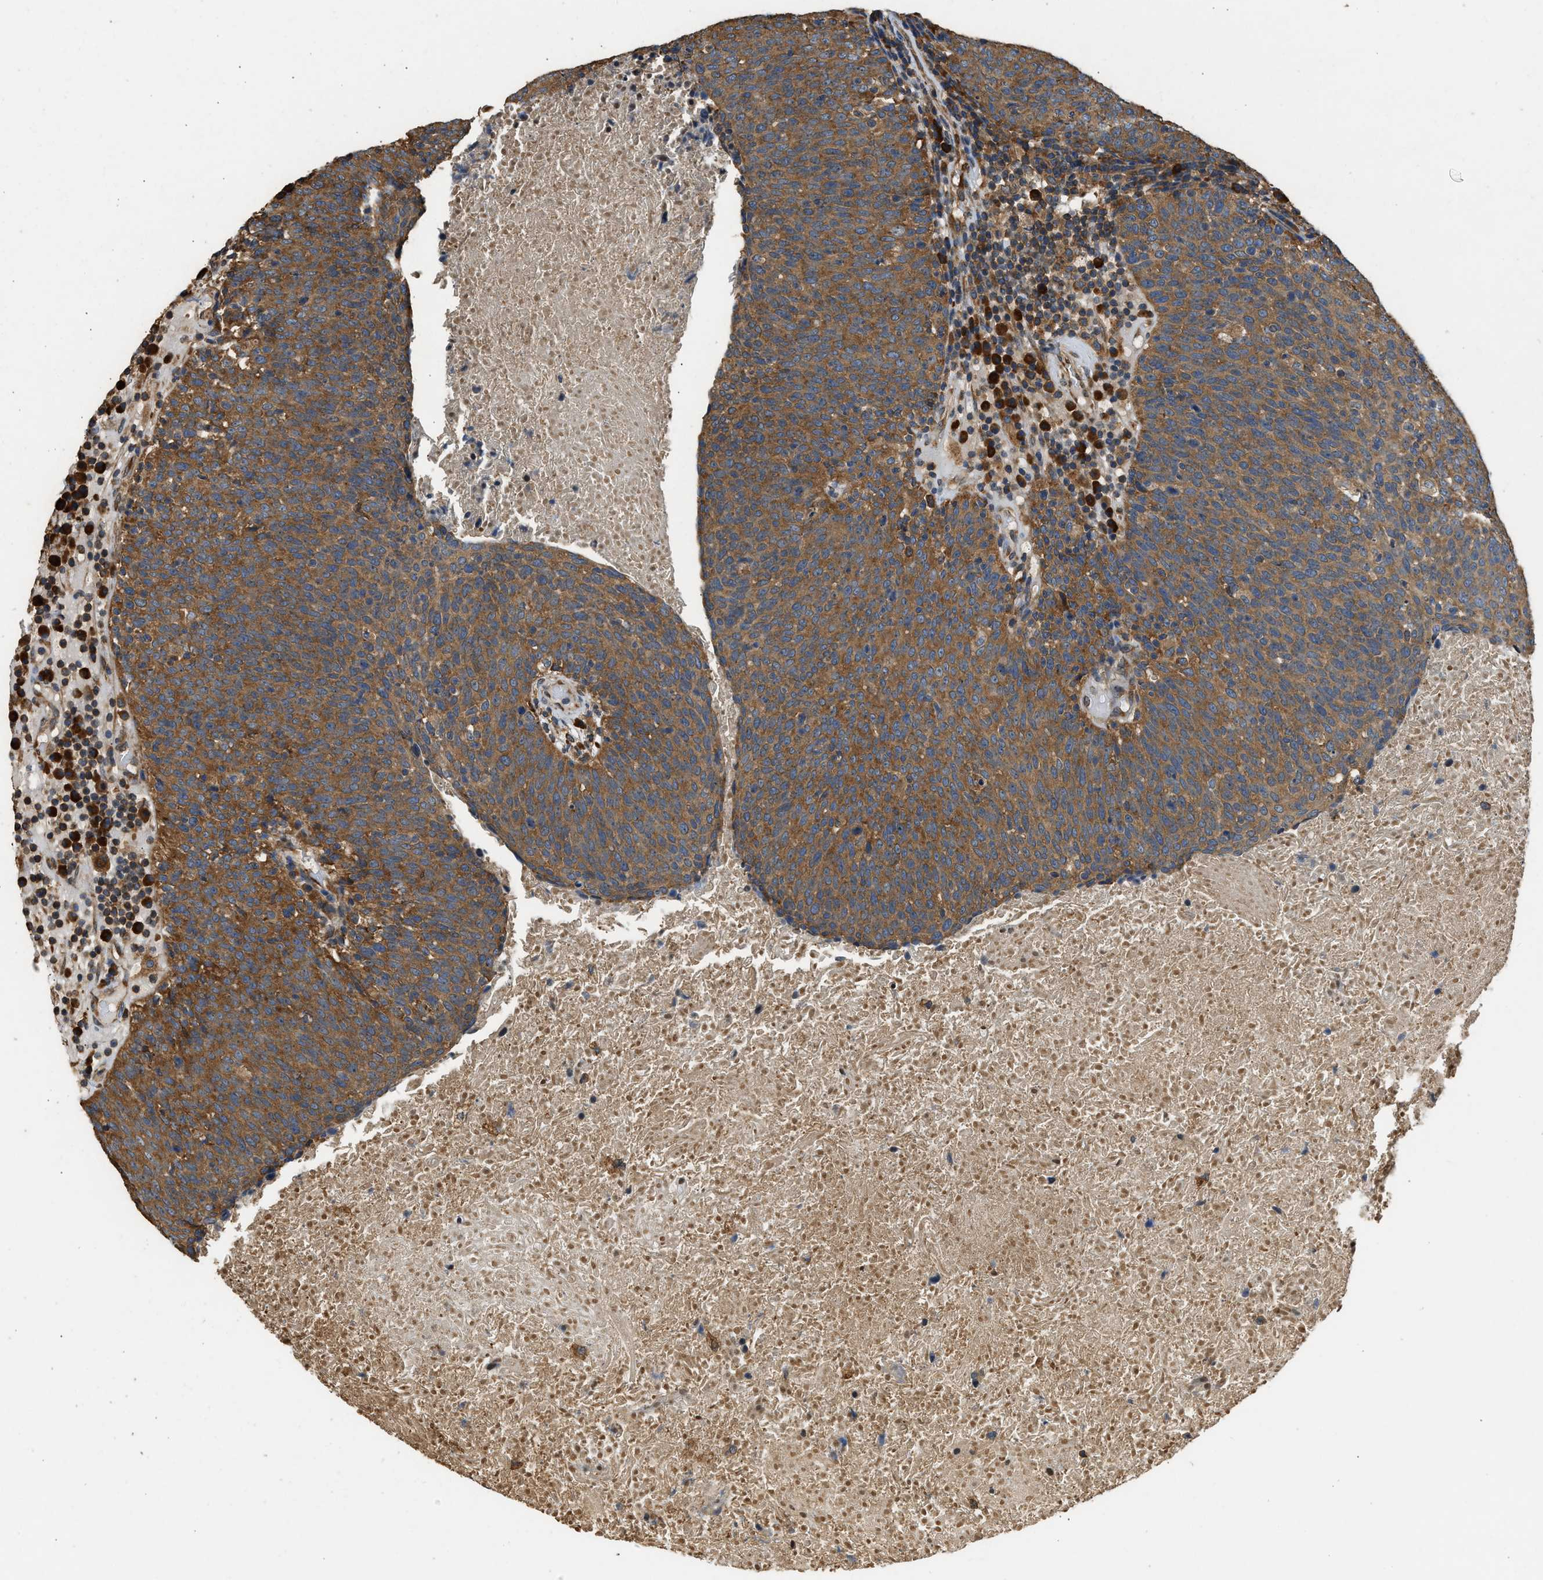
{"staining": {"intensity": "moderate", "quantity": ">75%", "location": "cytoplasmic/membranous"}, "tissue": "head and neck cancer", "cell_type": "Tumor cells", "image_type": "cancer", "snomed": [{"axis": "morphology", "description": "Squamous cell carcinoma, NOS"}, {"axis": "morphology", "description": "Squamous cell carcinoma, metastatic, NOS"}, {"axis": "topography", "description": "Lymph node"}, {"axis": "topography", "description": "Head-Neck"}], "caption": "Immunohistochemical staining of head and neck cancer demonstrates medium levels of moderate cytoplasmic/membranous positivity in about >75% of tumor cells. (DAB (3,3'-diaminobenzidine) = brown stain, brightfield microscopy at high magnification).", "gene": "SLC36A4", "patient": {"sex": "male", "age": 62}}